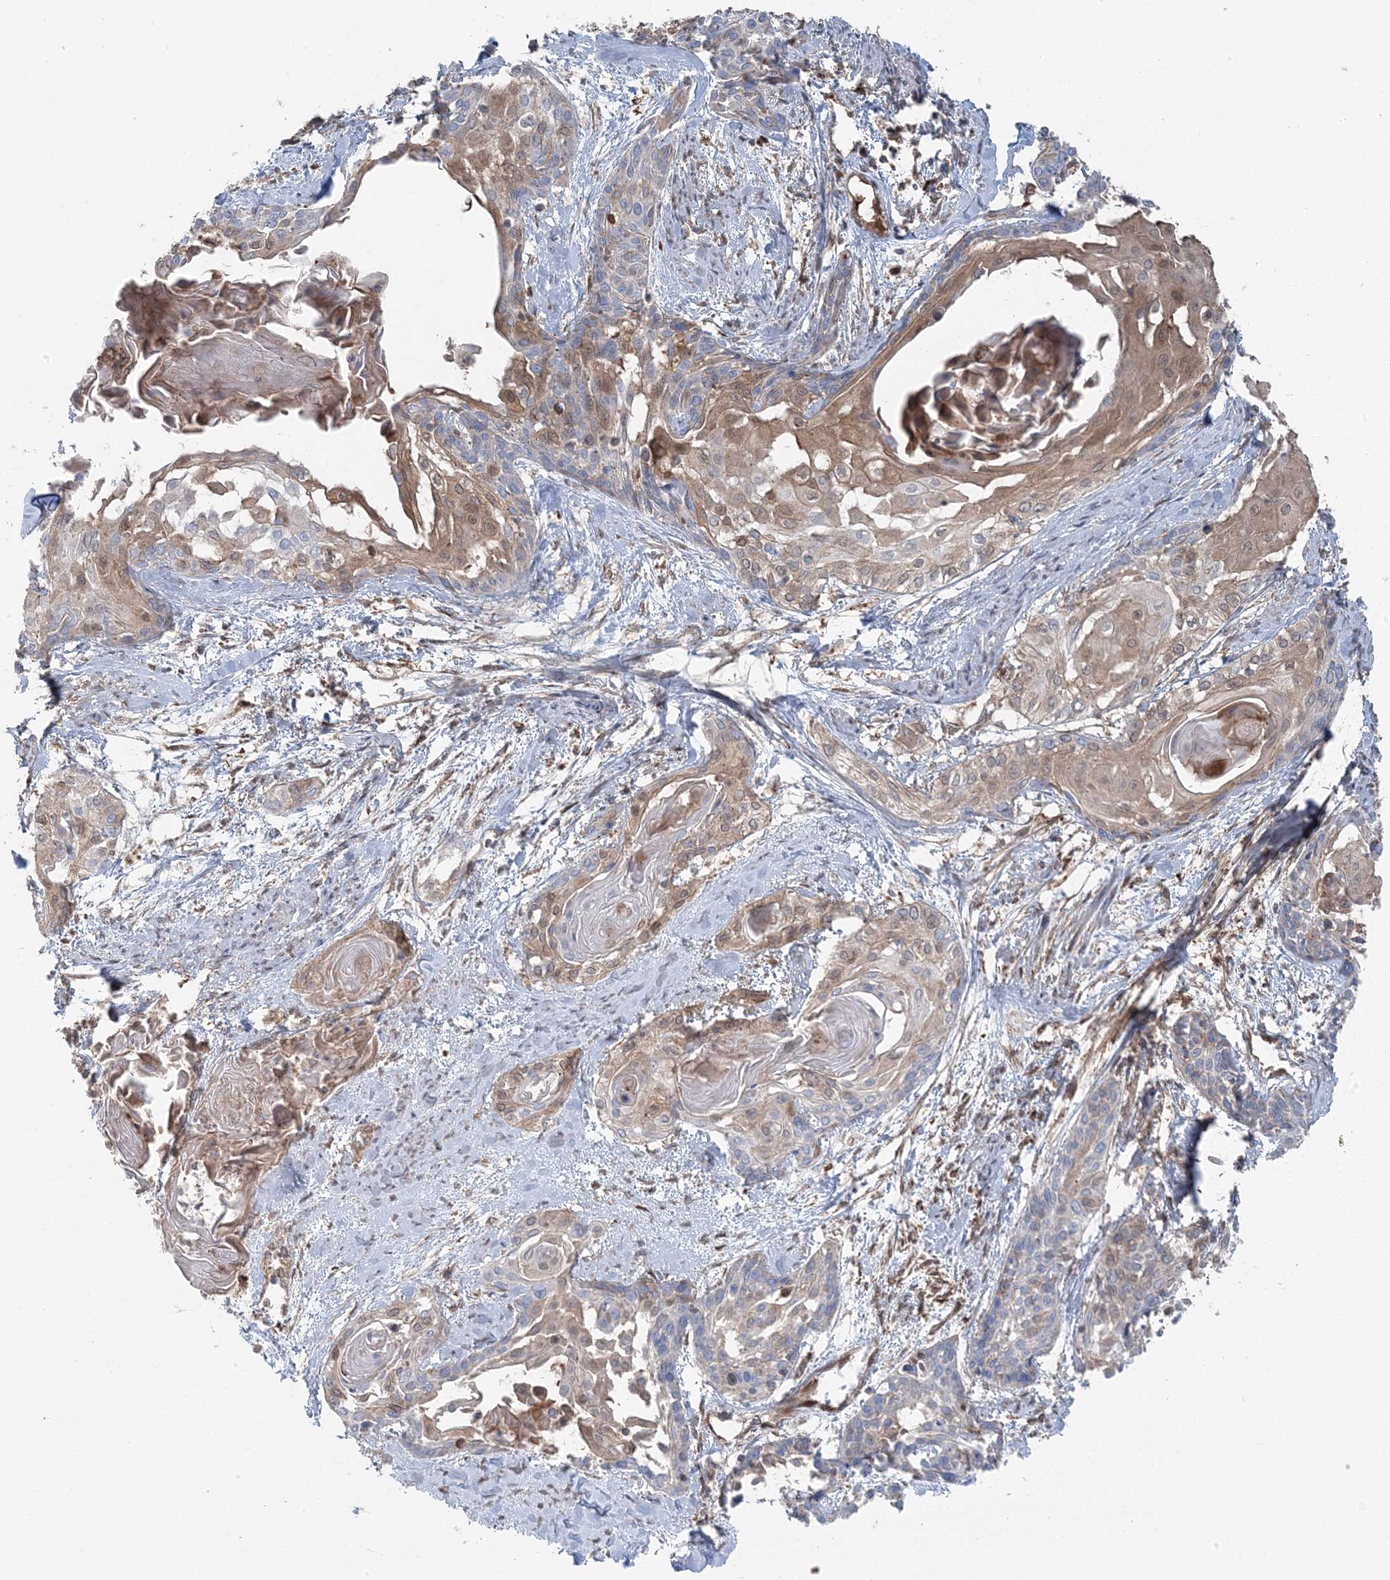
{"staining": {"intensity": "weak", "quantity": "<25%", "location": "cytoplasmic/membranous"}, "tissue": "cervical cancer", "cell_type": "Tumor cells", "image_type": "cancer", "snomed": [{"axis": "morphology", "description": "Squamous cell carcinoma, NOS"}, {"axis": "topography", "description": "Cervix"}], "caption": "An IHC photomicrograph of cervical squamous cell carcinoma is shown. There is no staining in tumor cells of cervical squamous cell carcinoma.", "gene": "MAPK1IP1L", "patient": {"sex": "female", "age": 57}}